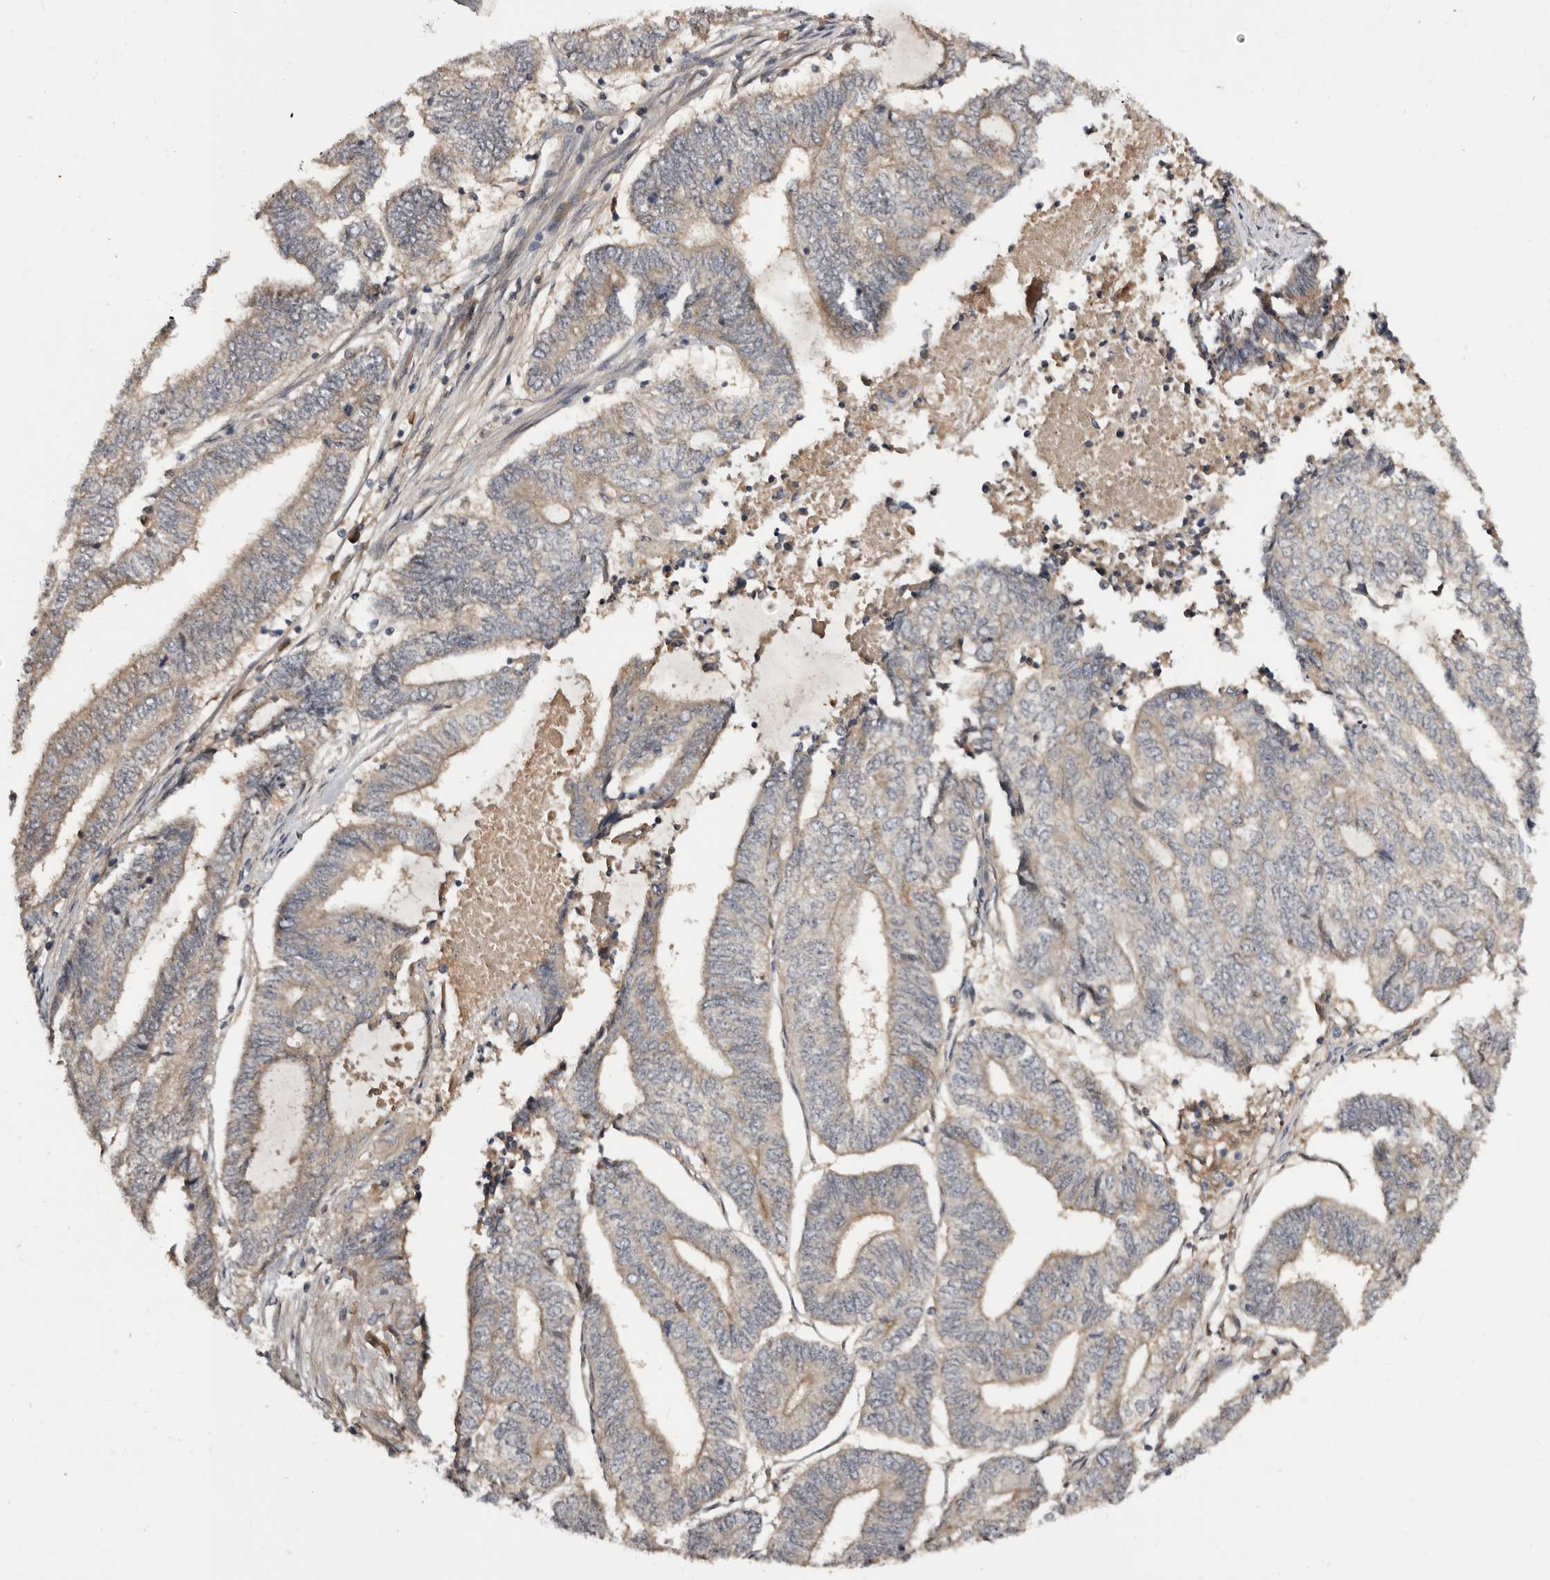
{"staining": {"intensity": "weak", "quantity": "<25%", "location": "cytoplasmic/membranous"}, "tissue": "endometrial cancer", "cell_type": "Tumor cells", "image_type": "cancer", "snomed": [{"axis": "morphology", "description": "Adenocarcinoma, NOS"}, {"axis": "topography", "description": "Uterus"}, {"axis": "topography", "description": "Endometrium"}], "caption": "Endometrial cancer (adenocarcinoma) was stained to show a protein in brown. There is no significant expression in tumor cells. (Immunohistochemistry (ihc), brightfield microscopy, high magnification).", "gene": "INAVA", "patient": {"sex": "female", "age": 70}}